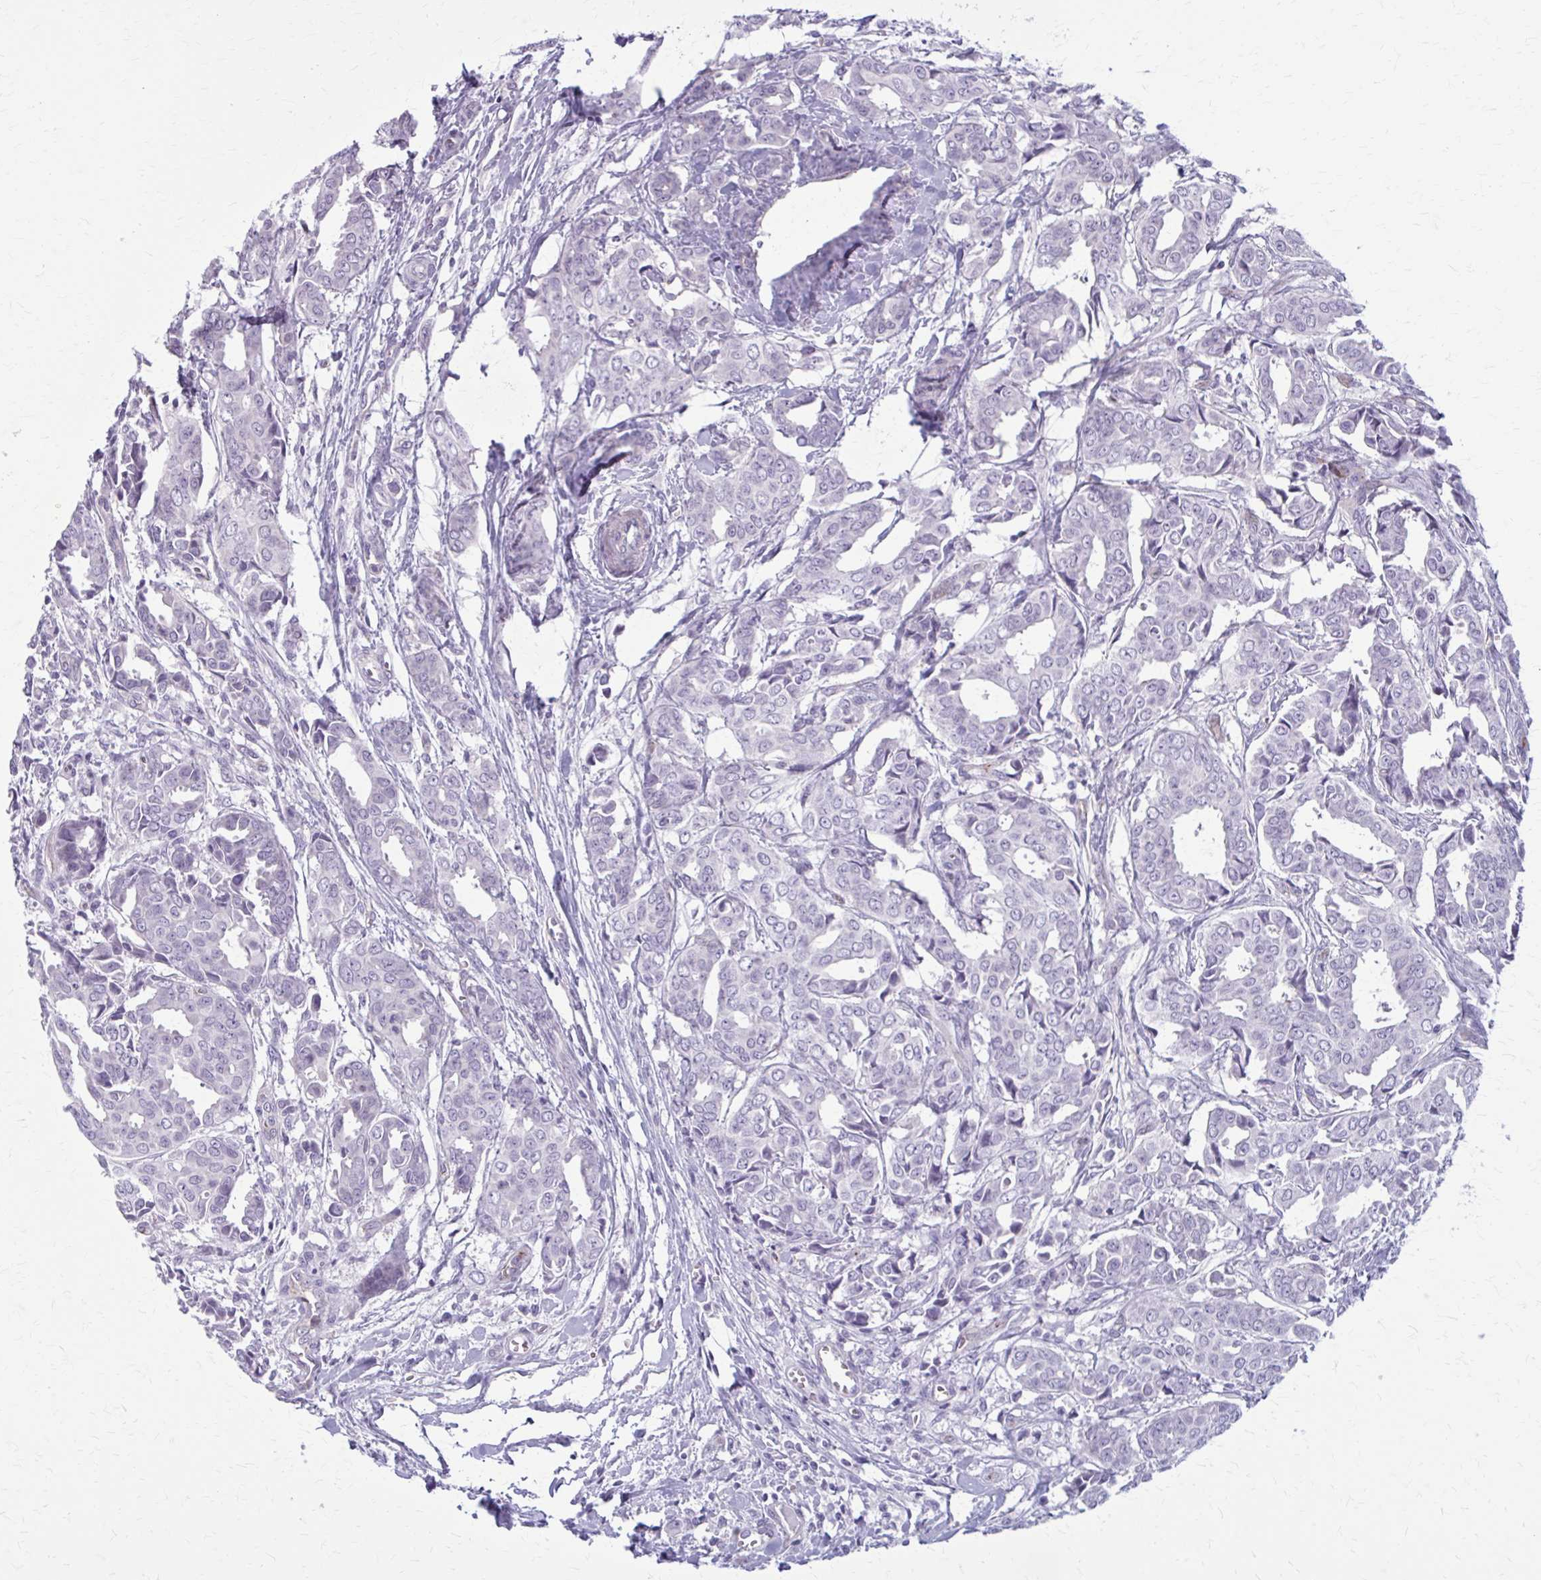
{"staining": {"intensity": "negative", "quantity": "none", "location": "none"}, "tissue": "breast cancer", "cell_type": "Tumor cells", "image_type": "cancer", "snomed": [{"axis": "morphology", "description": "Duct carcinoma"}, {"axis": "topography", "description": "Breast"}], "caption": "This is a micrograph of immunohistochemistry (IHC) staining of breast cancer, which shows no expression in tumor cells.", "gene": "CASQ2", "patient": {"sex": "female", "age": 45}}